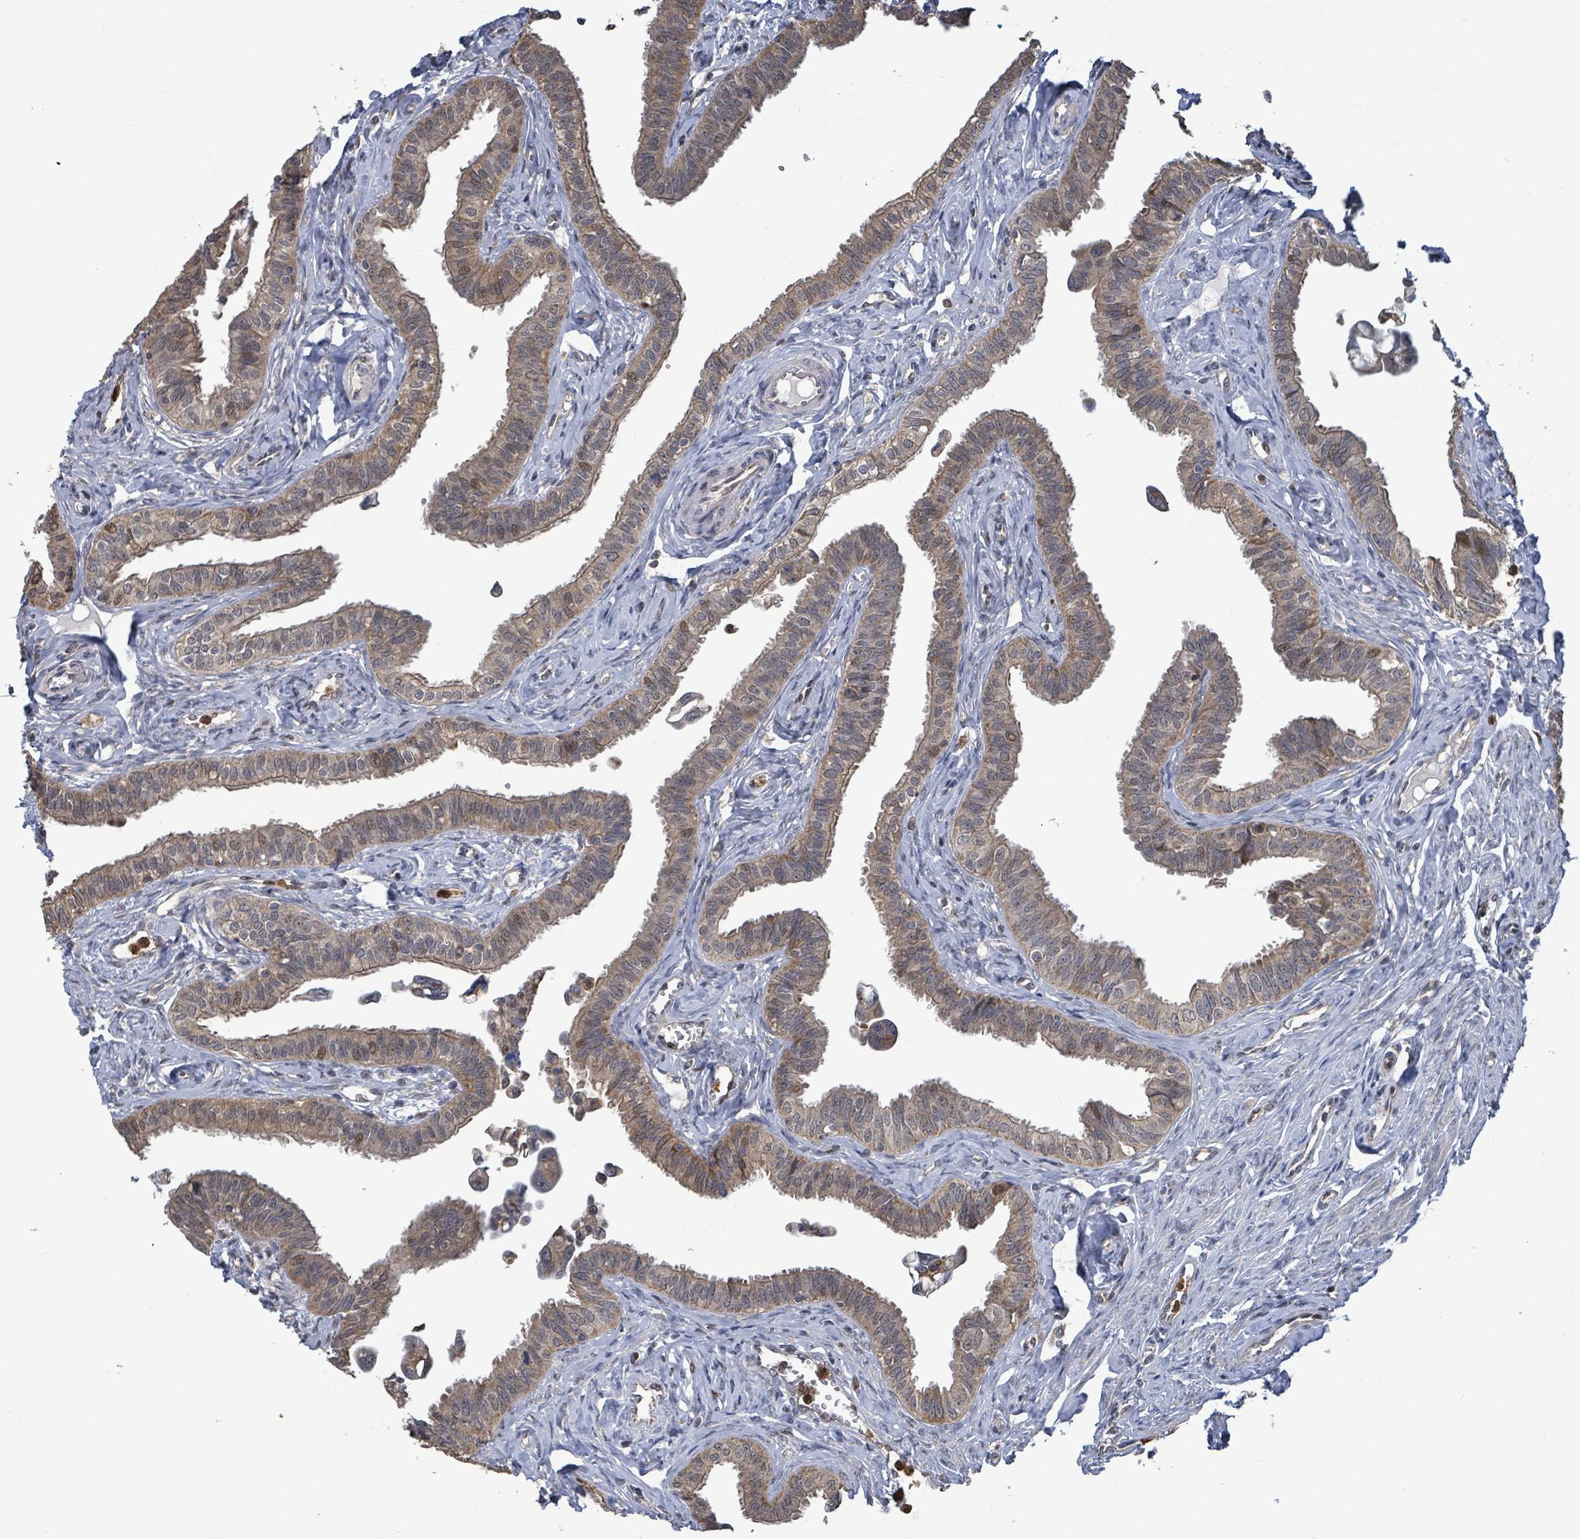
{"staining": {"intensity": "moderate", "quantity": ">75%", "location": "cytoplasmic/membranous,nuclear"}, "tissue": "fallopian tube", "cell_type": "Glandular cells", "image_type": "normal", "snomed": [{"axis": "morphology", "description": "Normal tissue, NOS"}, {"axis": "morphology", "description": "Carcinoma, NOS"}, {"axis": "topography", "description": "Fallopian tube"}, {"axis": "topography", "description": "Ovary"}], "caption": "The histopathology image shows immunohistochemical staining of benign fallopian tube. There is moderate cytoplasmic/membranous,nuclear positivity is seen in approximately >75% of glandular cells.", "gene": "COQ6", "patient": {"sex": "female", "age": 59}}